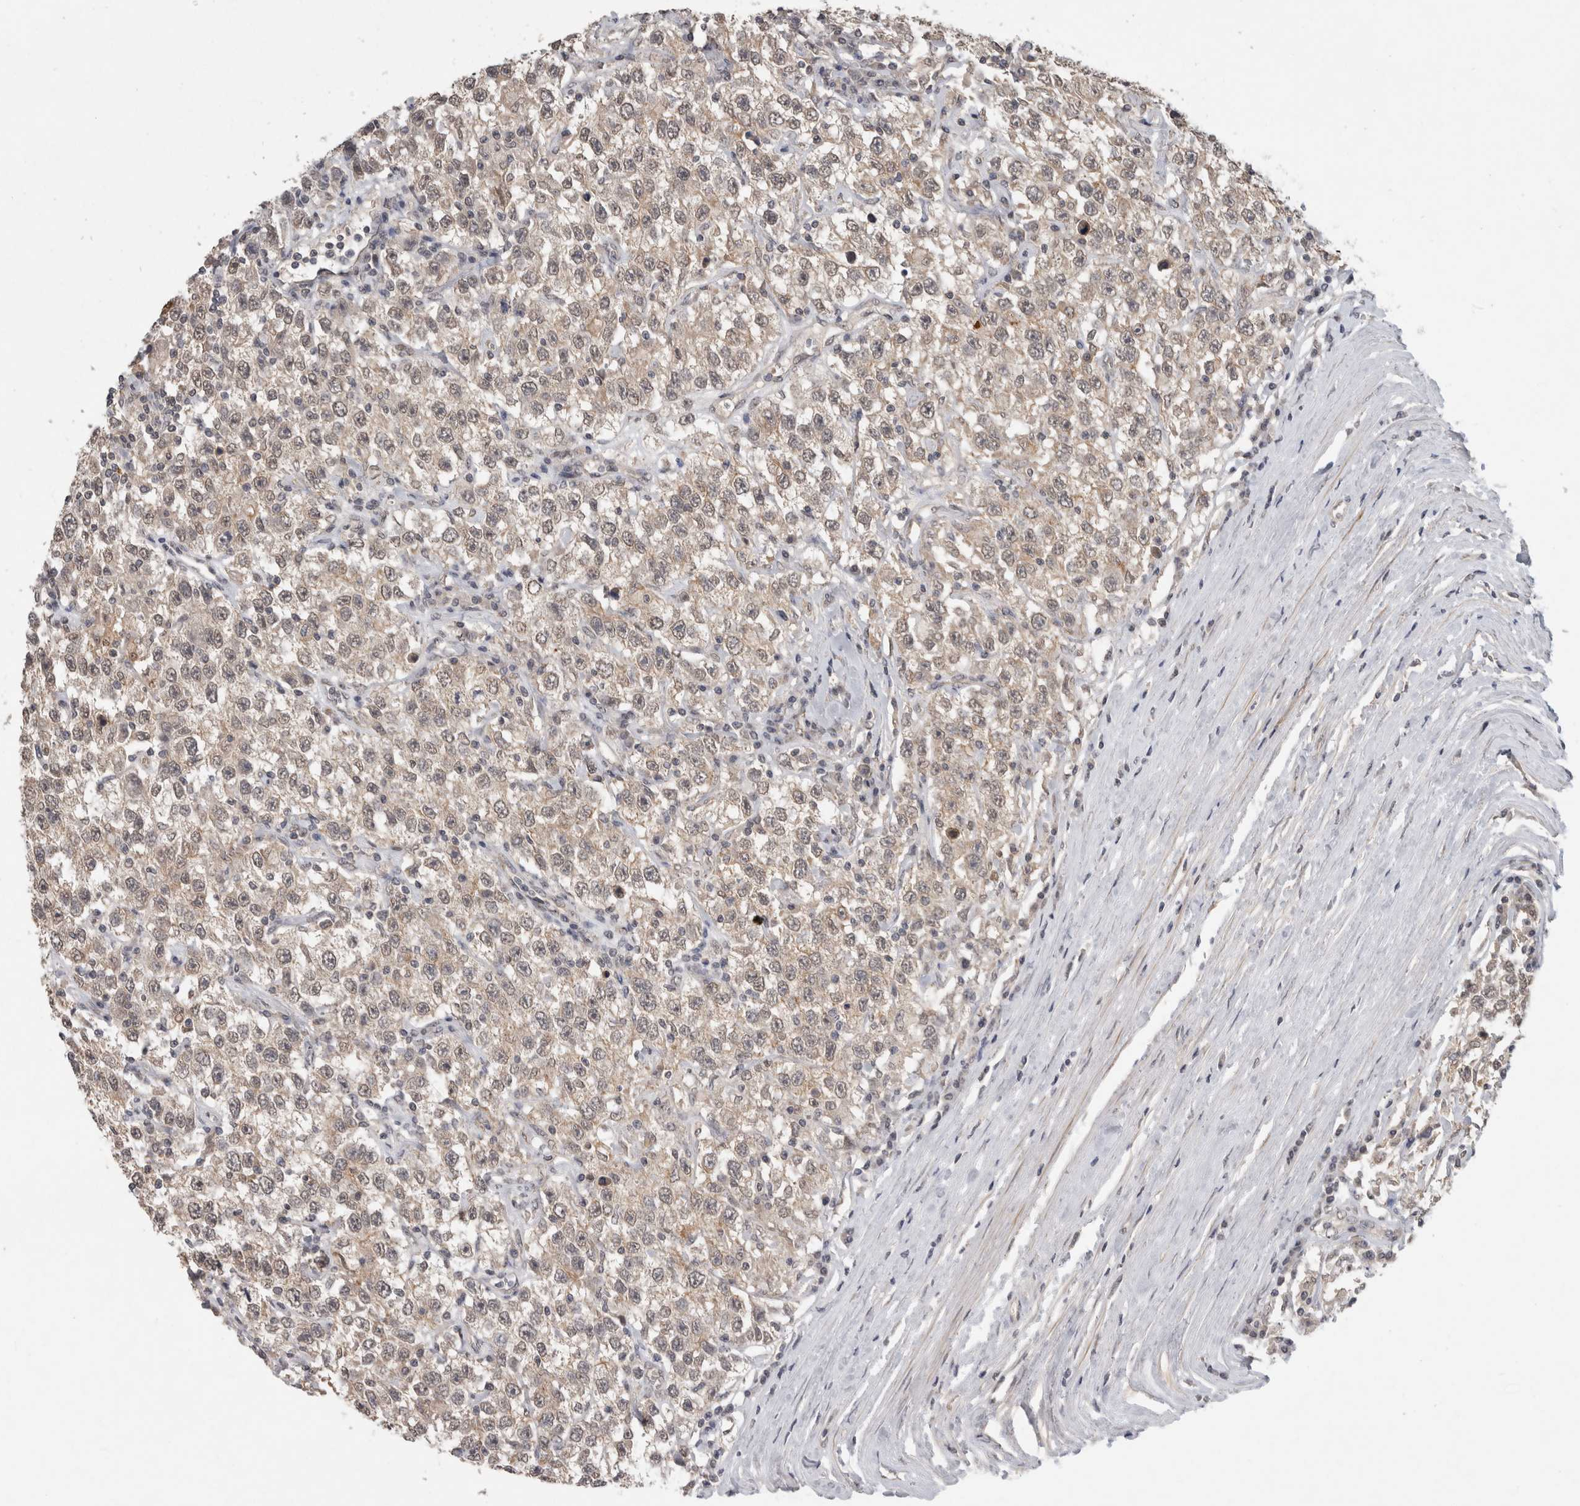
{"staining": {"intensity": "weak", "quantity": "25%-75%", "location": "cytoplasmic/membranous"}, "tissue": "testis cancer", "cell_type": "Tumor cells", "image_type": "cancer", "snomed": [{"axis": "morphology", "description": "Seminoma, NOS"}, {"axis": "topography", "description": "Testis"}], "caption": "Tumor cells show low levels of weak cytoplasmic/membranous positivity in approximately 25%-75% of cells in seminoma (testis).", "gene": "RHPN1", "patient": {"sex": "male", "age": 41}}